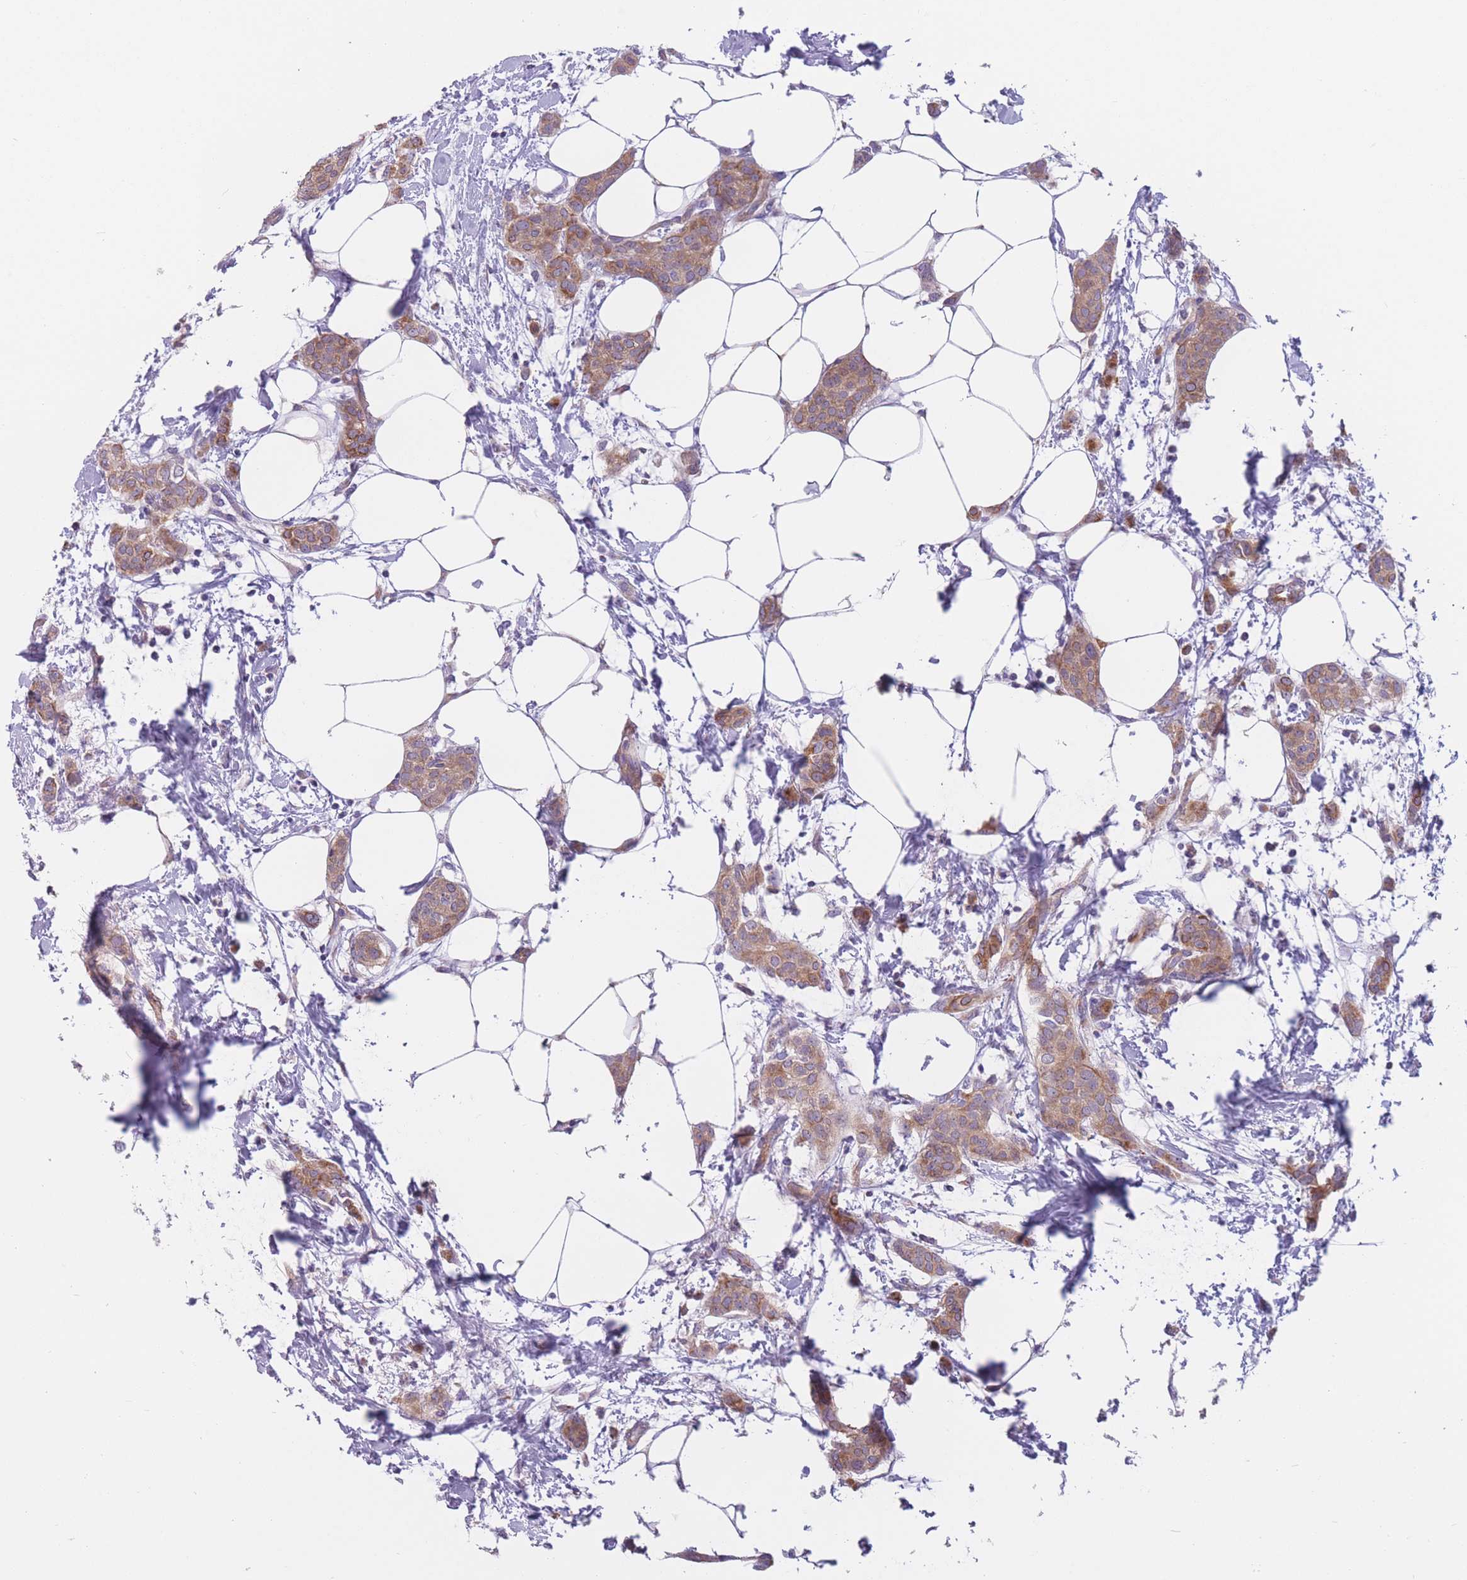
{"staining": {"intensity": "moderate", "quantity": ">75%", "location": "cytoplasmic/membranous"}, "tissue": "breast cancer", "cell_type": "Tumor cells", "image_type": "cancer", "snomed": [{"axis": "morphology", "description": "Duct carcinoma"}, {"axis": "topography", "description": "Breast"}], "caption": "Moderate cytoplasmic/membranous positivity for a protein is present in about >75% of tumor cells of breast cancer (intraductal carcinoma) using immunohistochemistry (IHC).", "gene": "SERPINB3", "patient": {"sex": "female", "age": 72}}